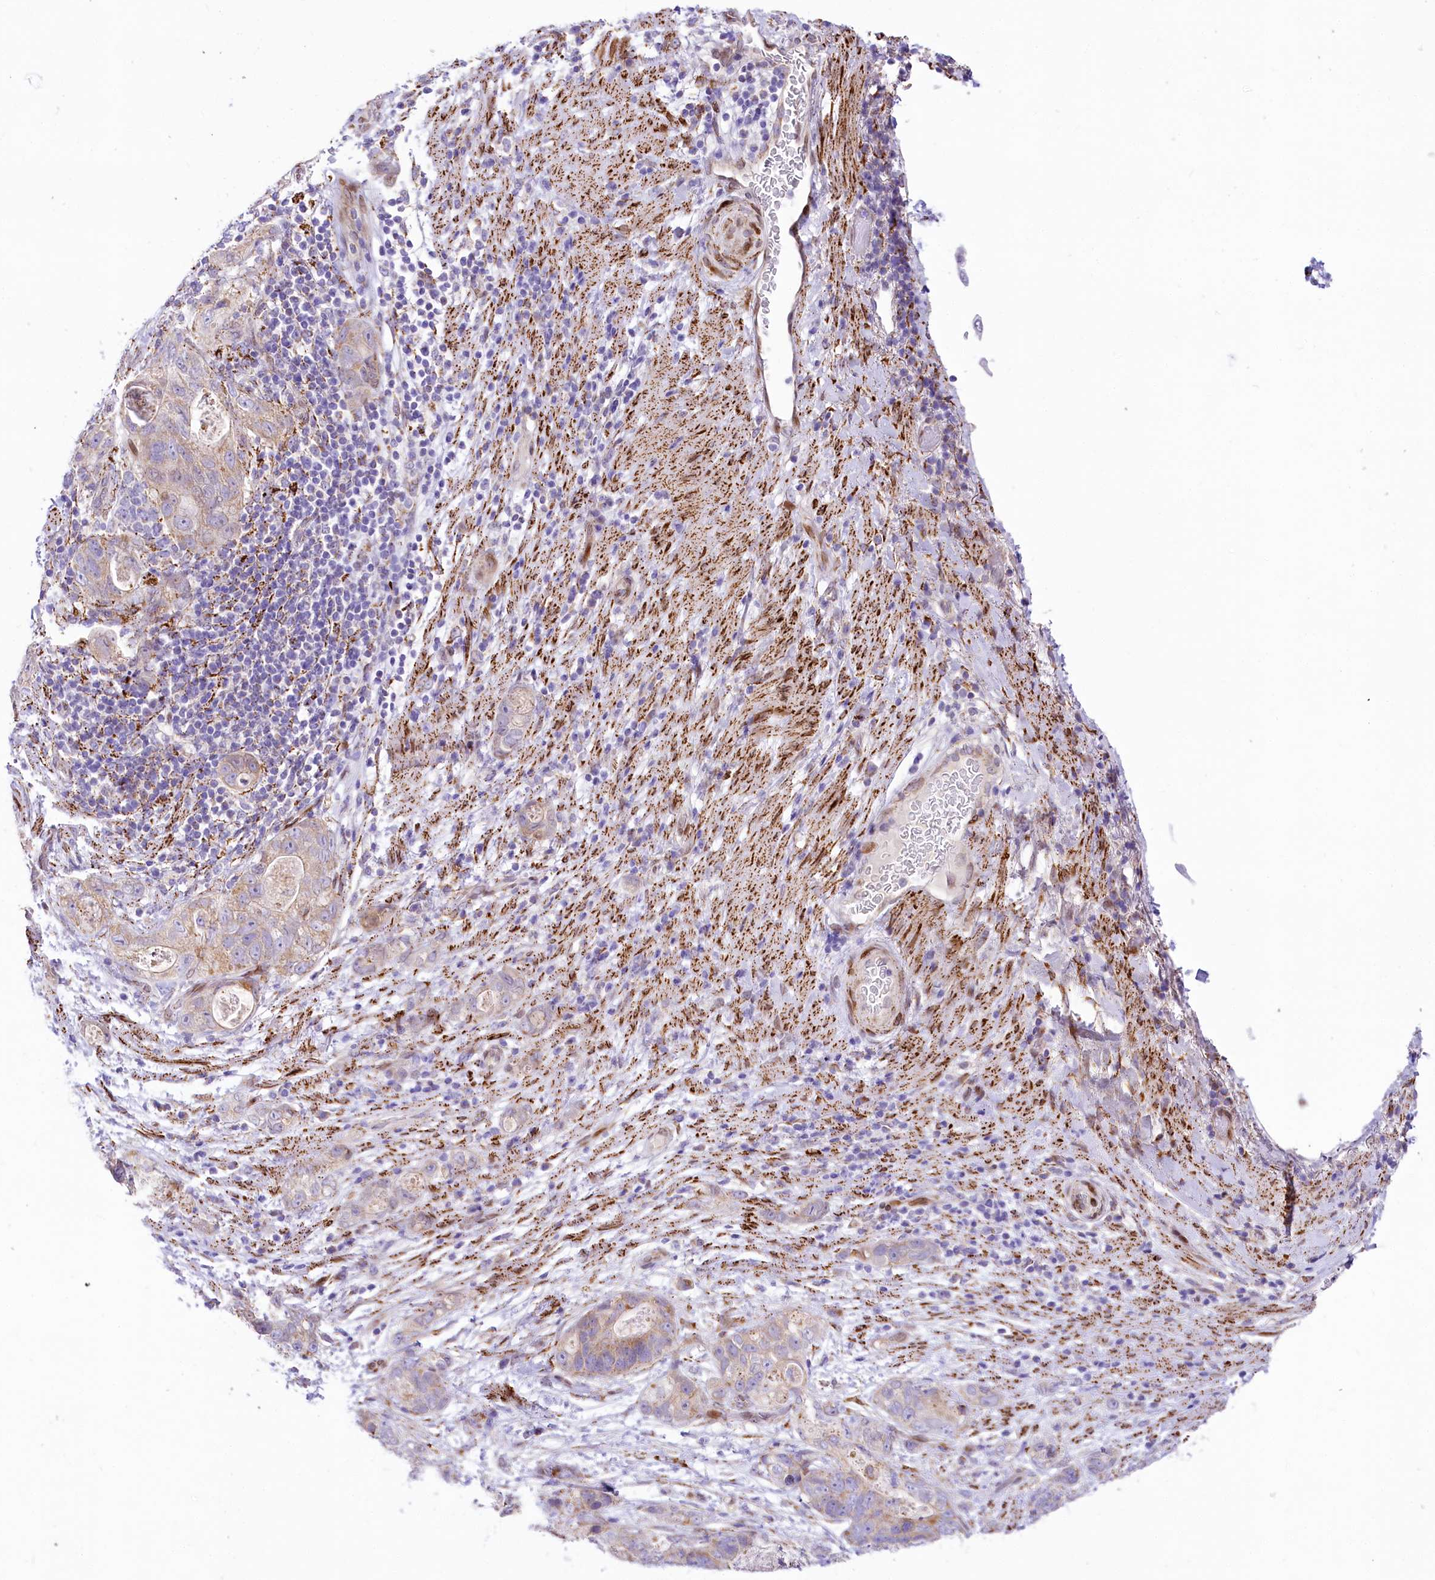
{"staining": {"intensity": "weak", "quantity": "25%-75%", "location": "cytoplasmic/membranous"}, "tissue": "stomach cancer", "cell_type": "Tumor cells", "image_type": "cancer", "snomed": [{"axis": "morphology", "description": "Normal tissue, NOS"}, {"axis": "morphology", "description": "Adenocarcinoma, NOS"}, {"axis": "topography", "description": "Stomach"}], "caption": "Immunohistochemical staining of human stomach cancer reveals weak cytoplasmic/membranous protein positivity in about 25%-75% of tumor cells.", "gene": "PPIP5K2", "patient": {"sex": "female", "age": 89}}